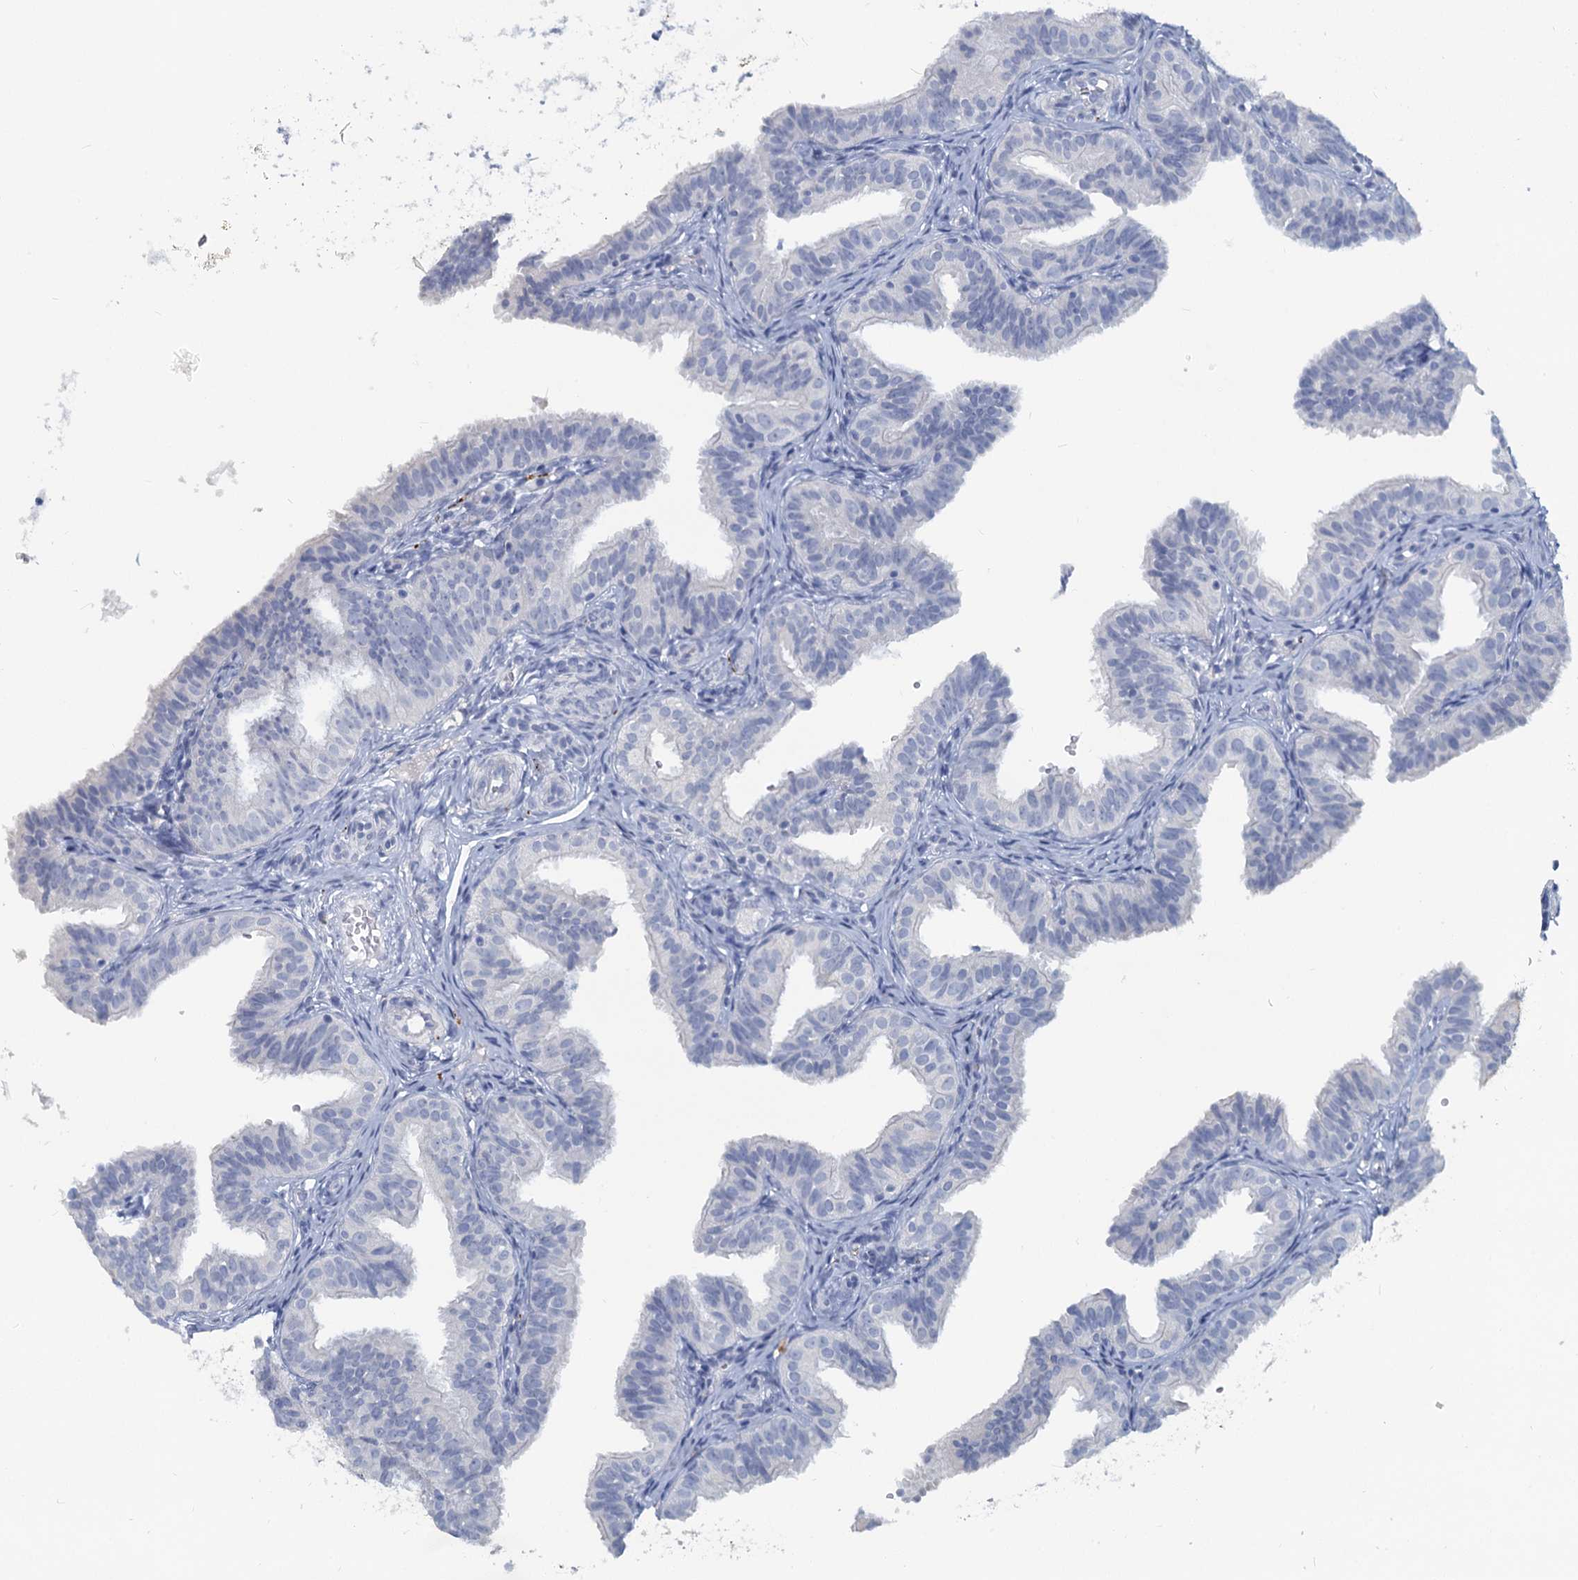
{"staining": {"intensity": "negative", "quantity": "none", "location": "none"}, "tissue": "fallopian tube", "cell_type": "Glandular cells", "image_type": "normal", "snomed": [{"axis": "morphology", "description": "Normal tissue, NOS"}, {"axis": "topography", "description": "Fallopian tube"}], "caption": "The image reveals no staining of glandular cells in normal fallopian tube. (DAB (3,3'-diaminobenzidine) immunohistochemistry visualized using brightfield microscopy, high magnification).", "gene": "CHGA", "patient": {"sex": "female", "age": 35}}